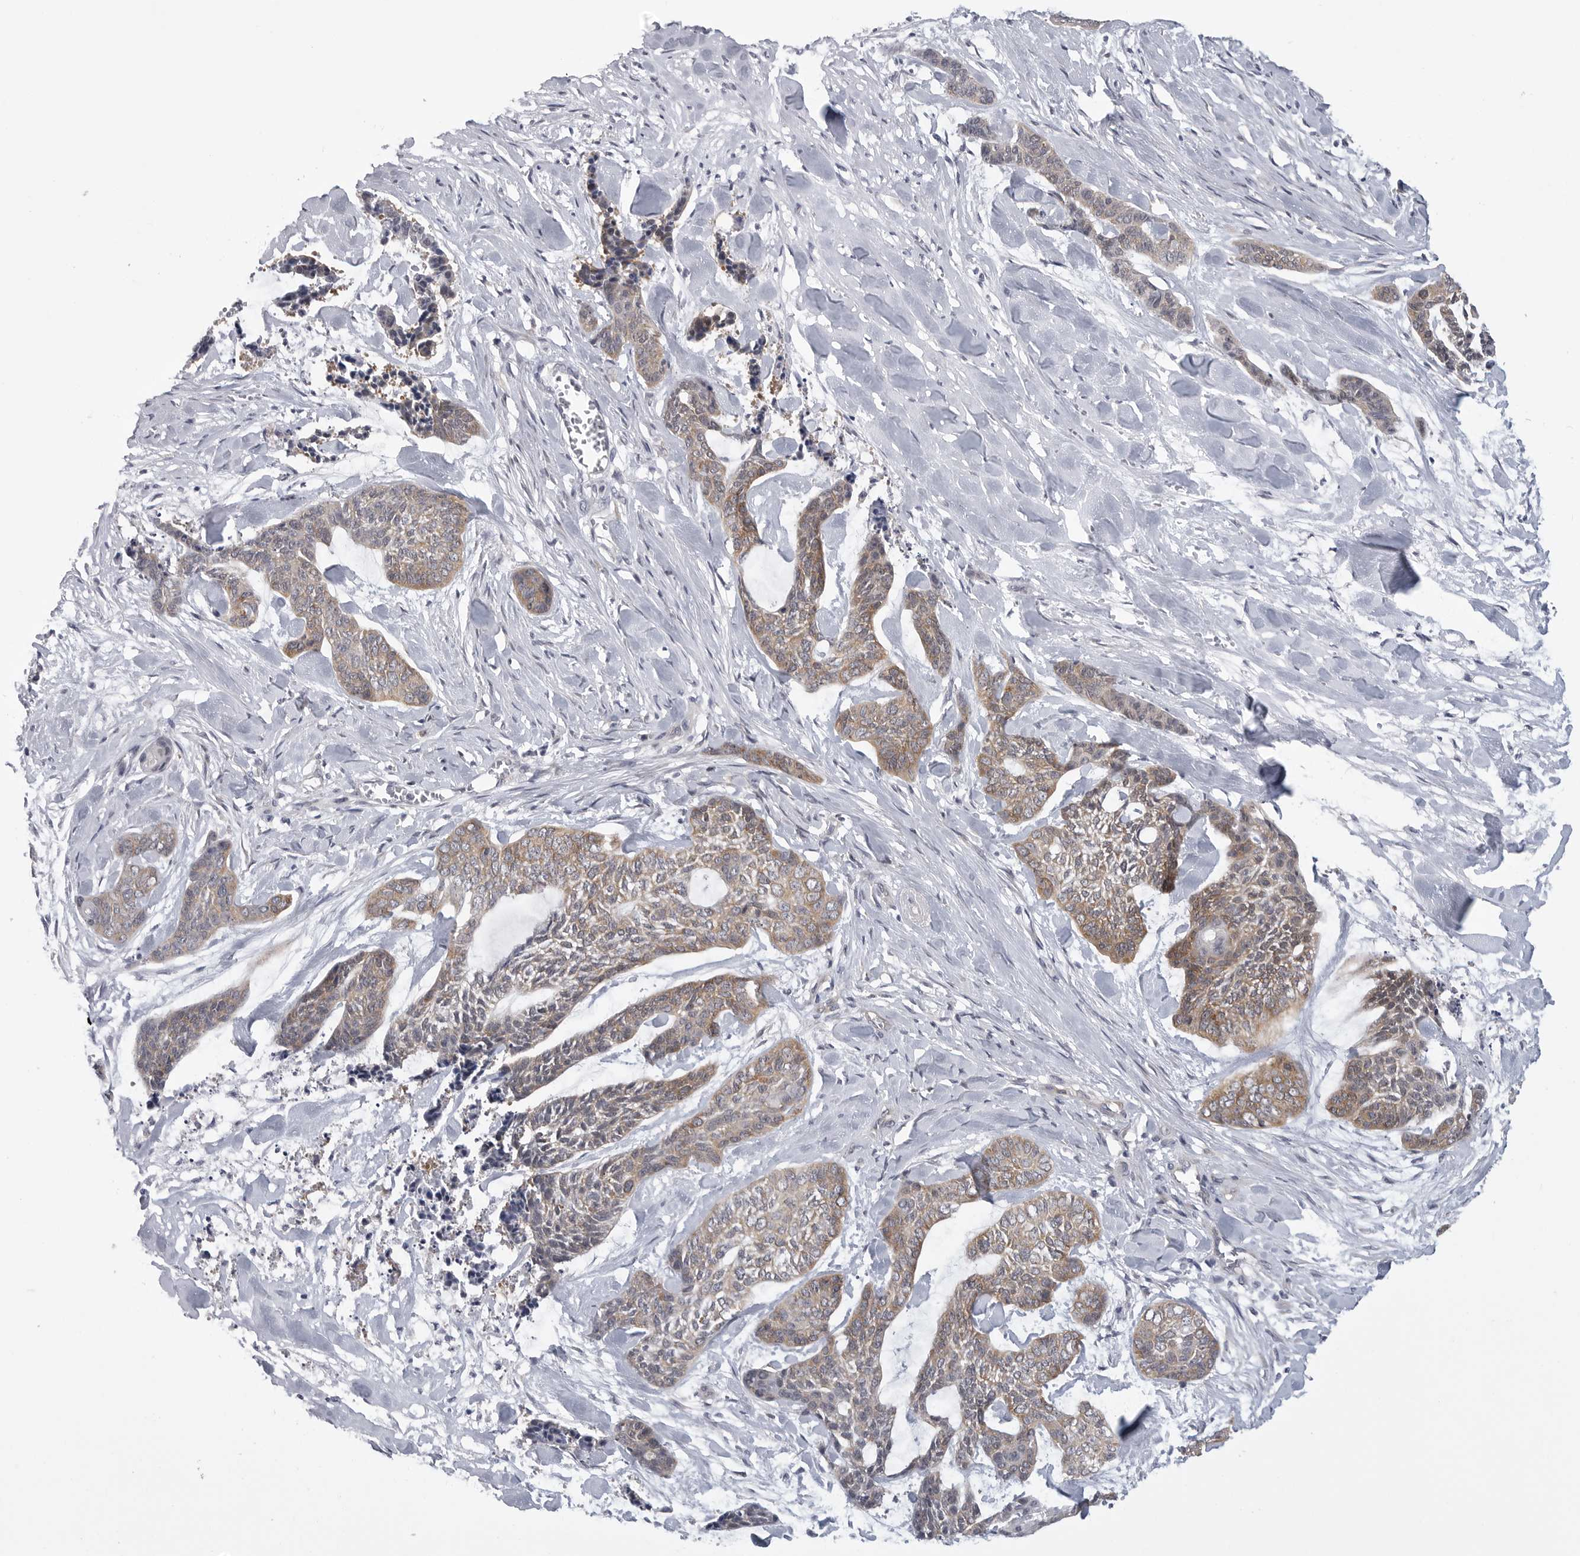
{"staining": {"intensity": "moderate", "quantity": "25%-75%", "location": "cytoplasmic/membranous"}, "tissue": "skin cancer", "cell_type": "Tumor cells", "image_type": "cancer", "snomed": [{"axis": "morphology", "description": "Basal cell carcinoma"}, {"axis": "topography", "description": "Skin"}], "caption": "Approximately 25%-75% of tumor cells in skin cancer reveal moderate cytoplasmic/membranous protein positivity as visualized by brown immunohistochemical staining.", "gene": "CACYBP", "patient": {"sex": "female", "age": 64}}